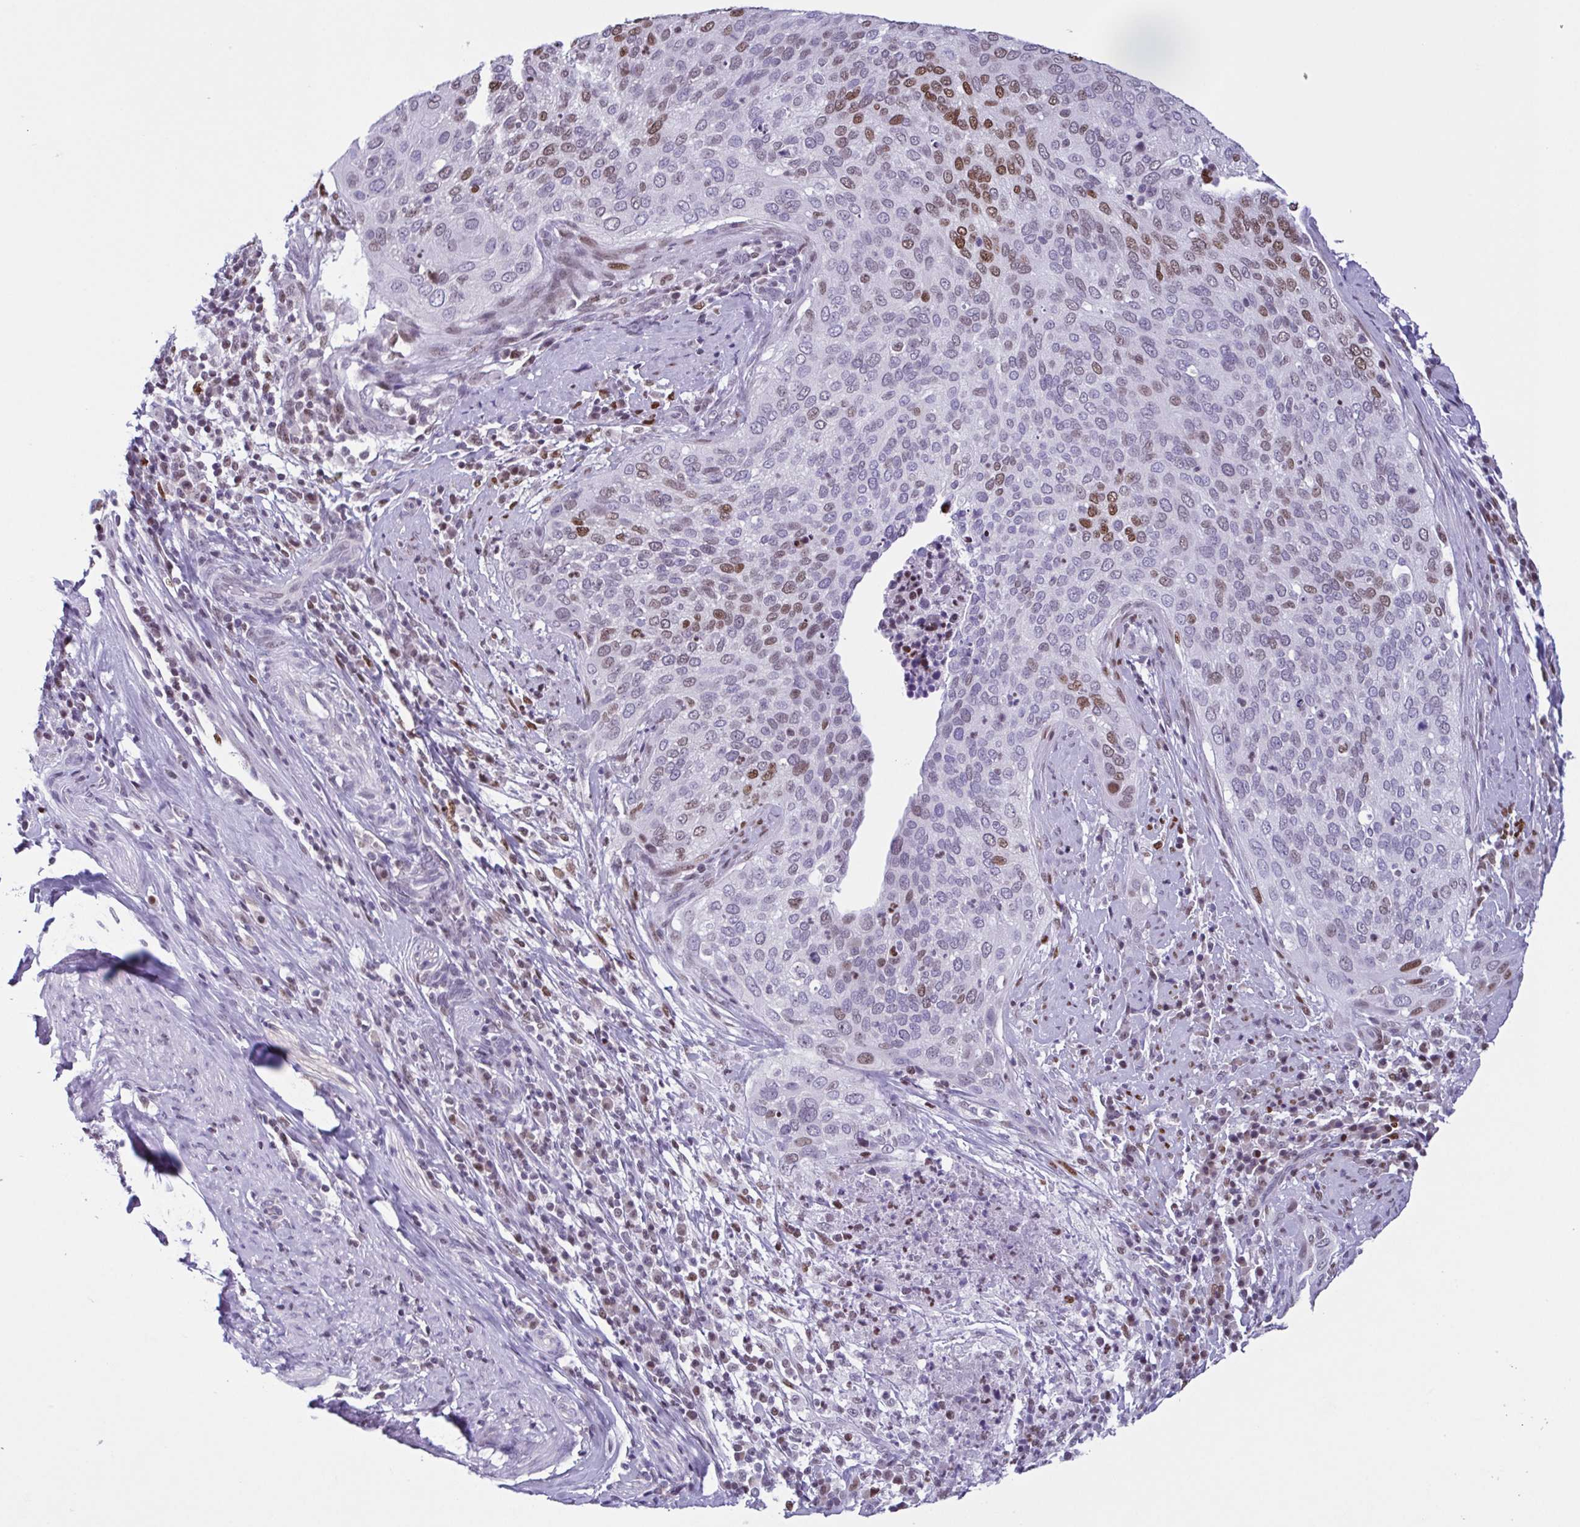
{"staining": {"intensity": "moderate", "quantity": "<25%", "location": "nuclear"}, "tissue": "cervical cancer", "cell_type": "Tumor cells", "image_type": "cancer", "snomed": [{"axis": "morphology", "description": "Squamous cell carcinoma, NOS"}, {"axis": "topography", "description": "Cervix"}], "caption": "Immunohistochemistry (IHC) histopathology image of squamous cell carcinoma (cervical) stained for a protein (brown), which displays low levels of moderate nuclear expression in about <25% of tumor cells.", "gene": "IRF1", "patient": {"sex": "female", "age": 38}}